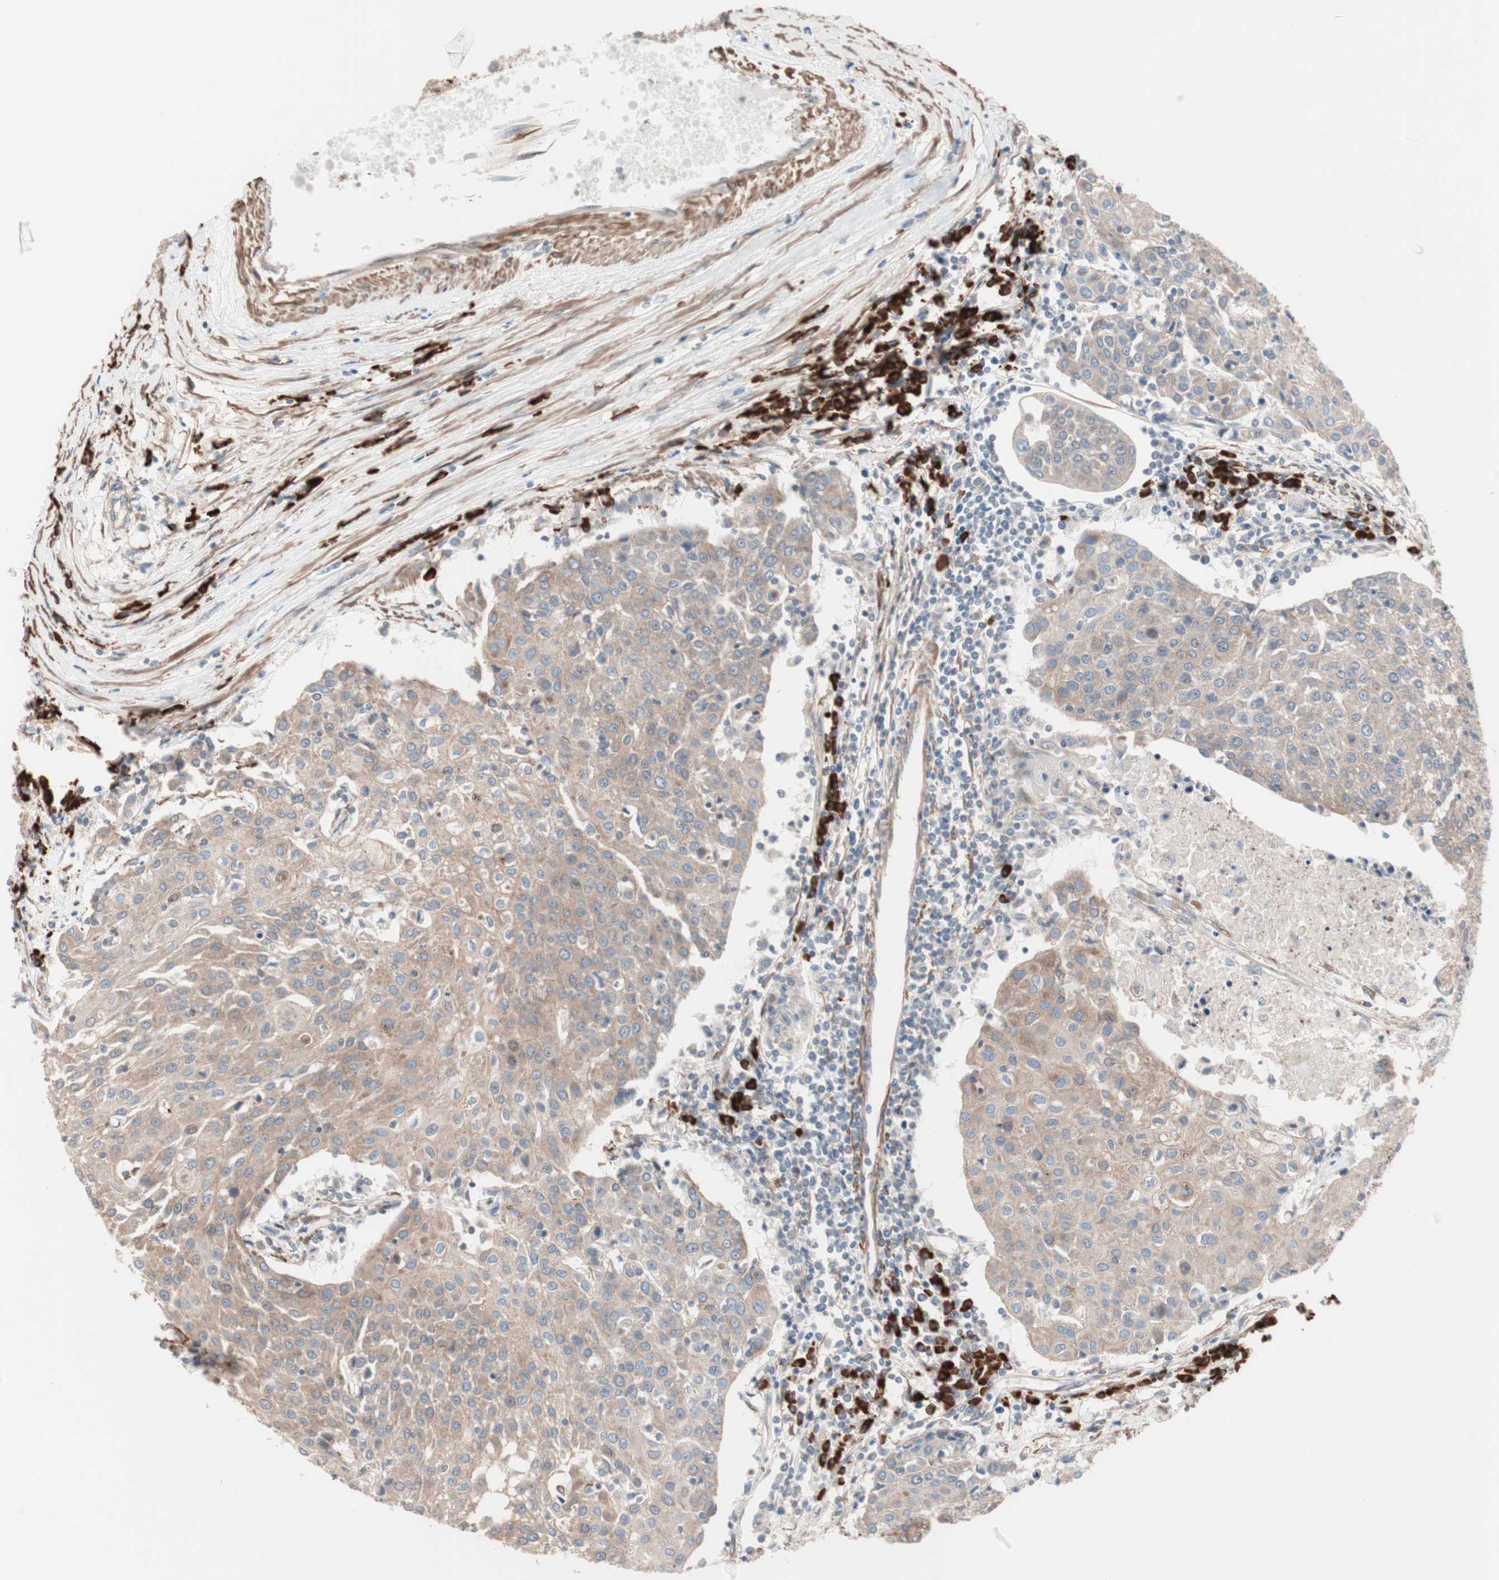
{"staining": {"intensity": "weak", "quantity": ">75%", "location": "cytoplasmic/membranous"}, "tissue": "urothelial cancer", "cell_type": "Tumor cells", "image_type": "cancer", "snomed": [{"axis": "morphology", "description": "Urothelial carcinoma, High grade"}, {"axis": "topography", "description": "Urinary bladder"}], "caption": "The image reveals staining of high-grade urothelial carcinoma, revealing weak cytoplasmic/membranous protein positivity (brown color) within tumor cells.", "gene": "ALG5", "patient": {"sex": "female", "age": 85}}